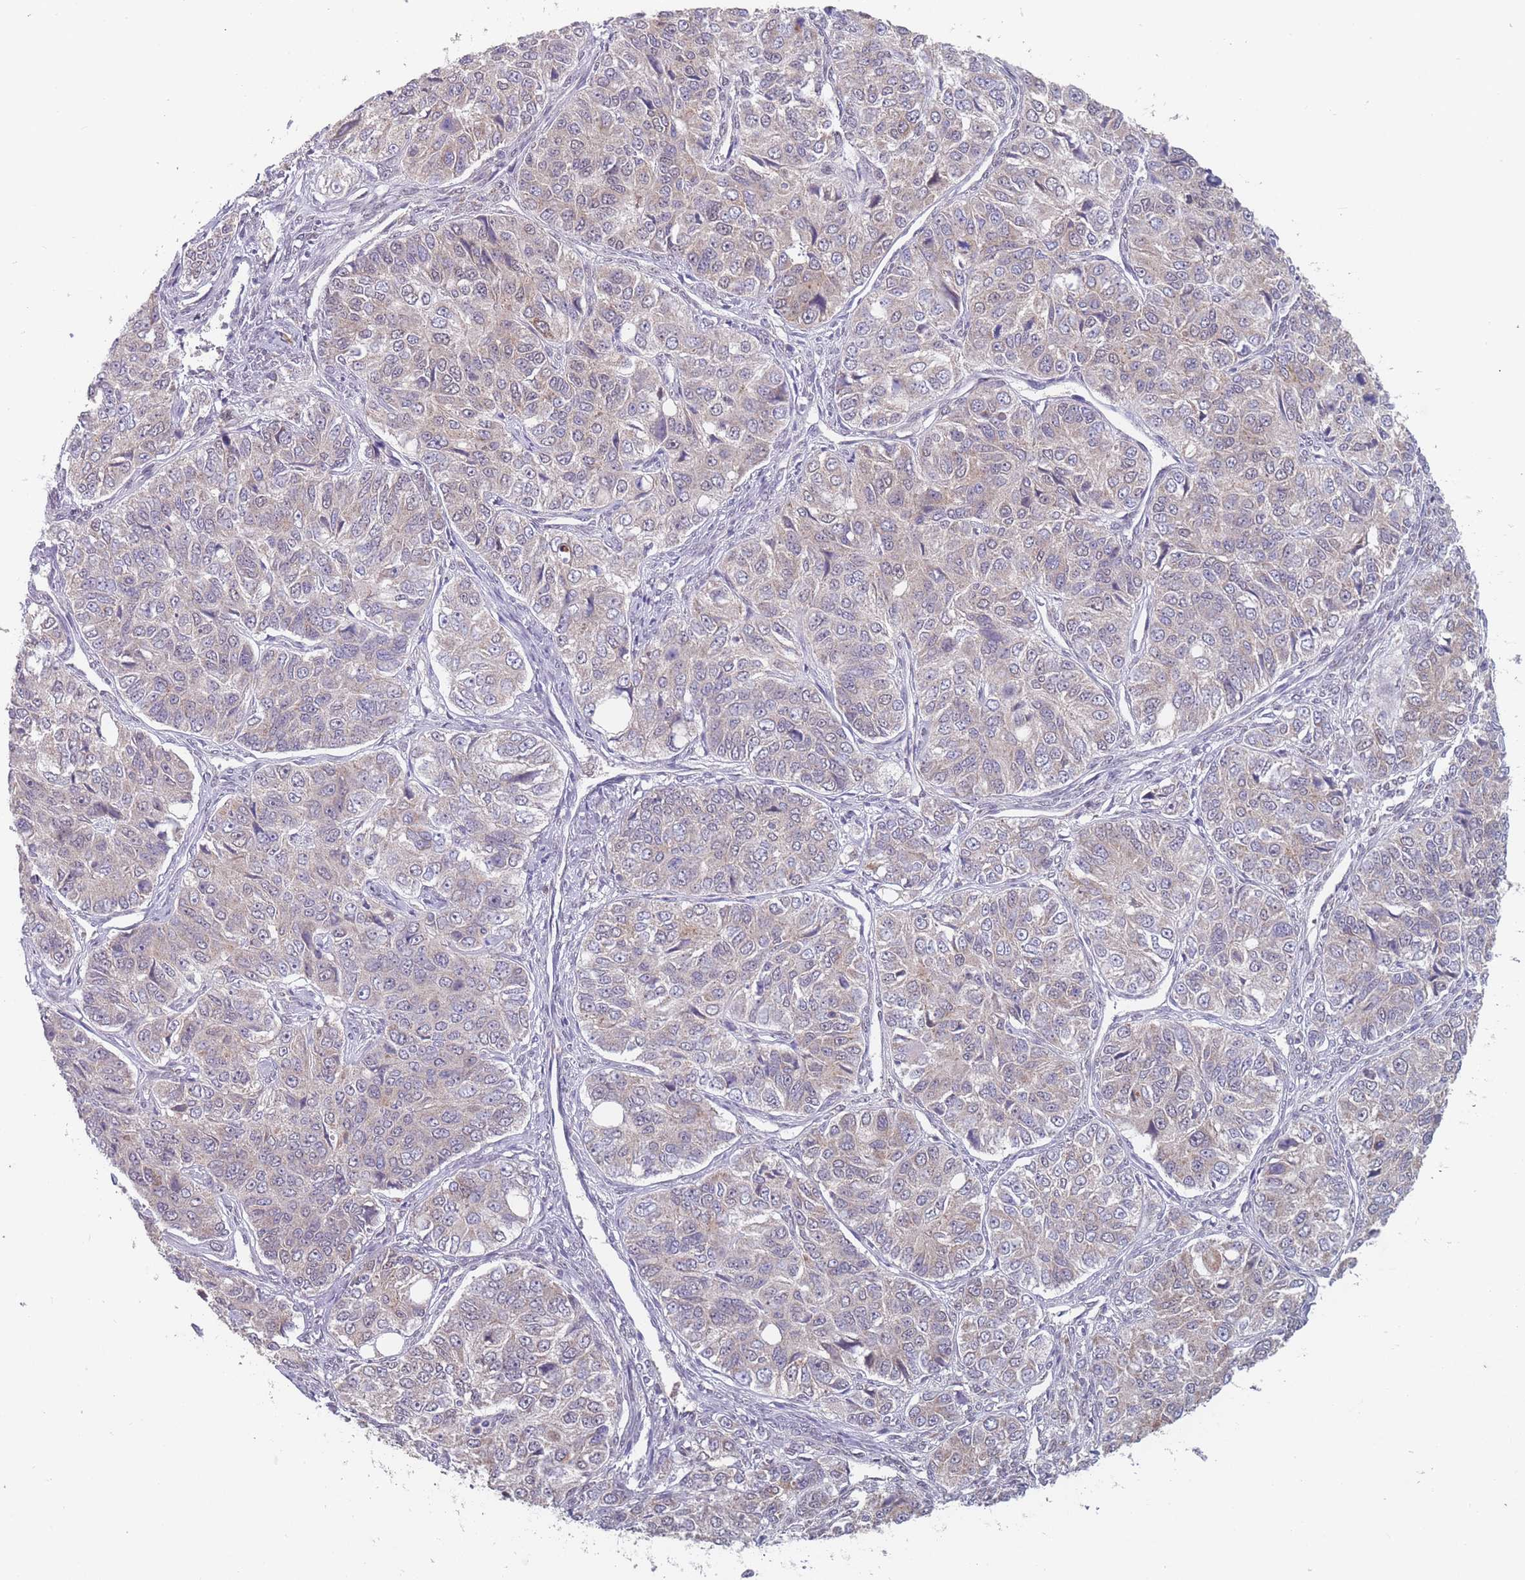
{"staining": {"intensity": "weak", "quantity": "25%-75%", "location": "cytoplasmic/membranous"}, "tissue": "ovarian cancer", "cell_type": "Tumor cells", "image_type": "cancer", "snomed": [{"axis": "morphology", "description": "Carcinoma, endometroid"}, {"axis": "topography", "description": "Ovary"}], "caption": "Approximately 25%-75% of tumor cells in ovarian cancer demonstrate weak cytoplasmic/membranous protein expression as visualized by brown immunohistochemical staining.", "gene": "PEX7", "patient": {"sex": "female", "age": 51}}